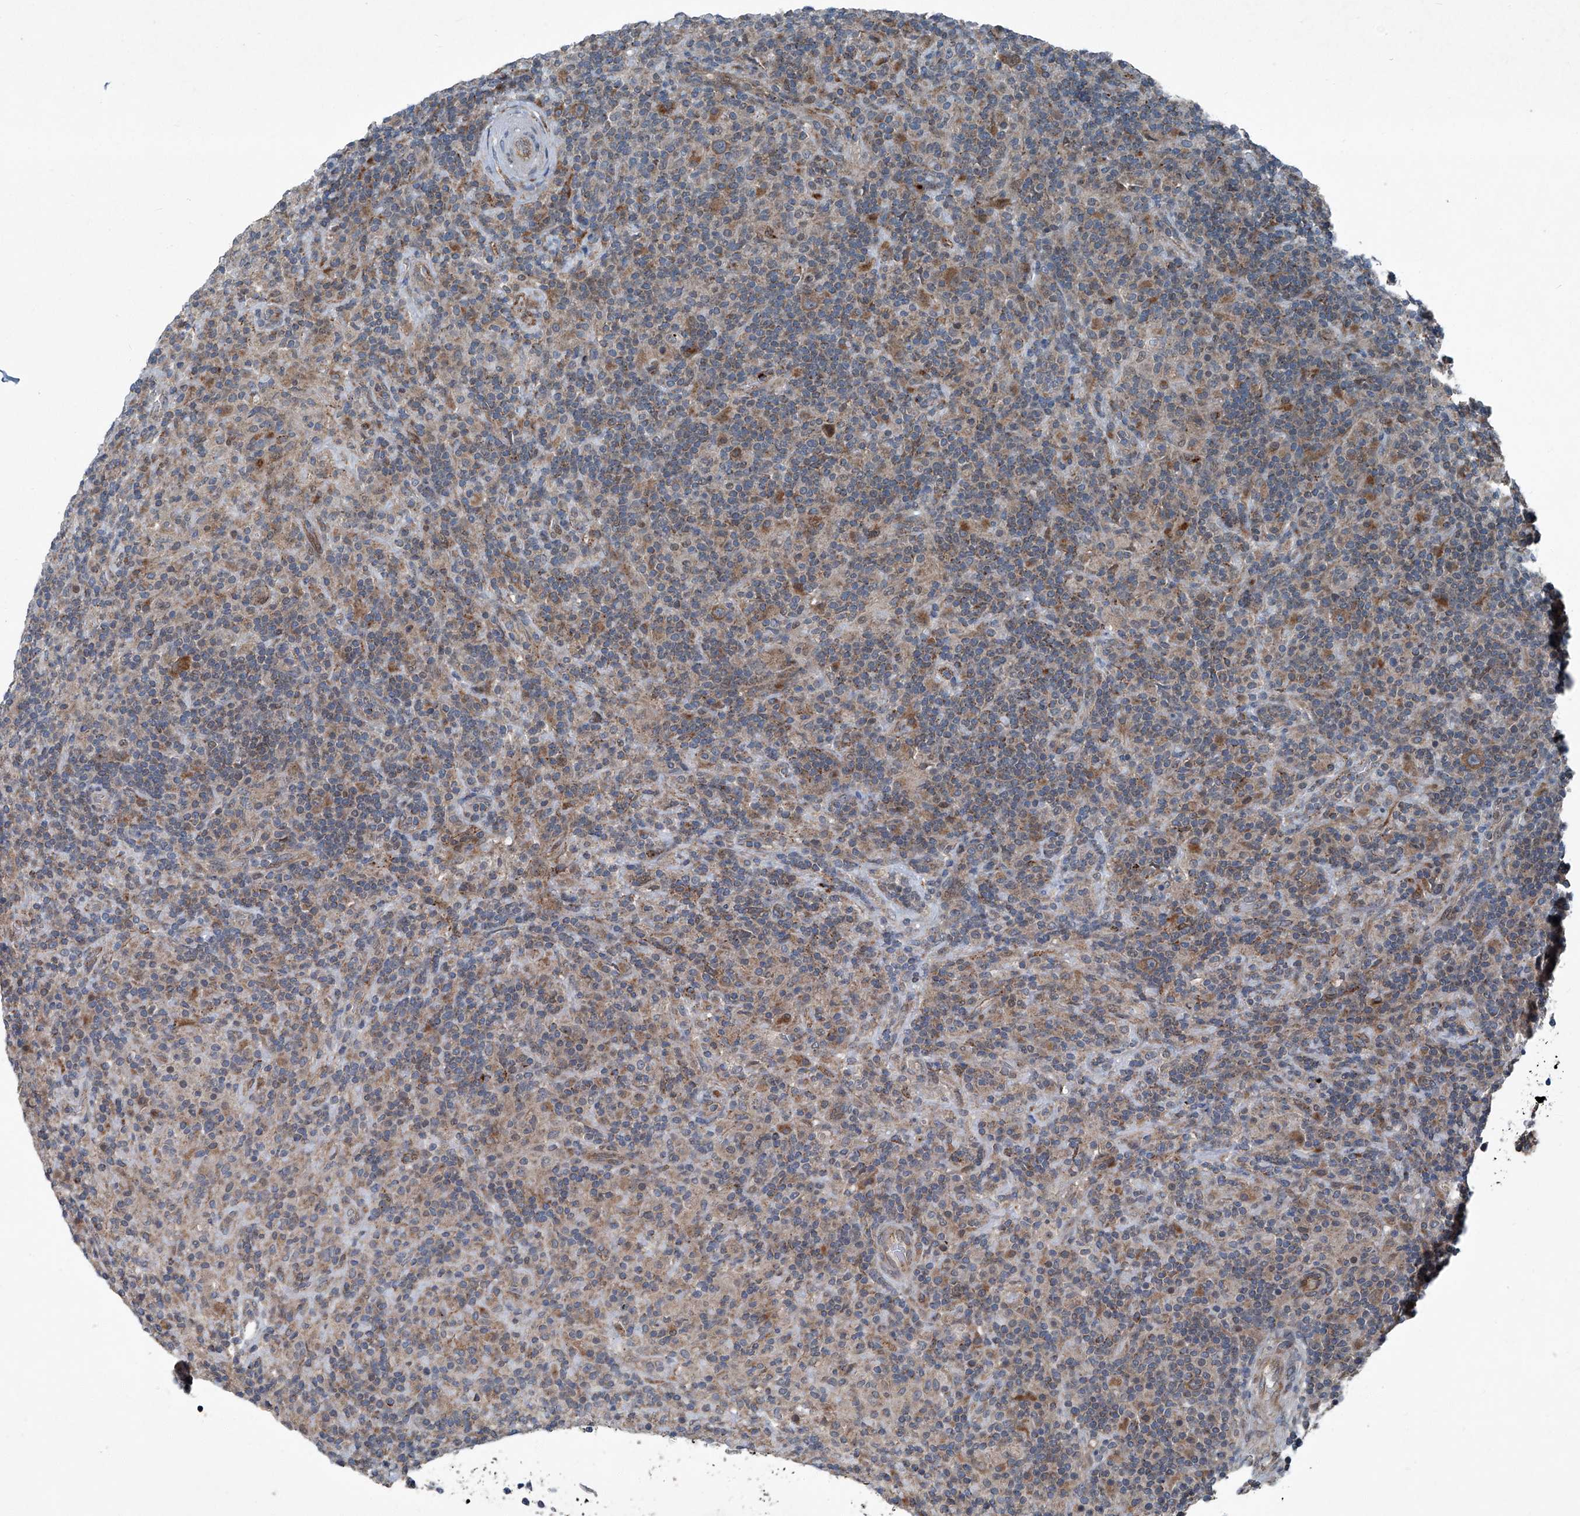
{"staining": {"intensity": "moderate", "quantity": ">75%", "location": "cytoplasmic/membranous"}, "tissue": "lymphoma", "cell_type": "Tumor cells", "image_type": "cancer", "snomed": [{"axis": "morphology", "description": "Hodgkin's disease, NOS"}, {"axis": "topography", "description": "Lymph node"}], "caption": "Human Hodgkin's disease stained for a protein (brown) shows moderate cytoplasmic/membranous positive staining in about >75% of tumor cells.", "gene": "SENP2", "patient": {"sex": "male", "age": 70}}